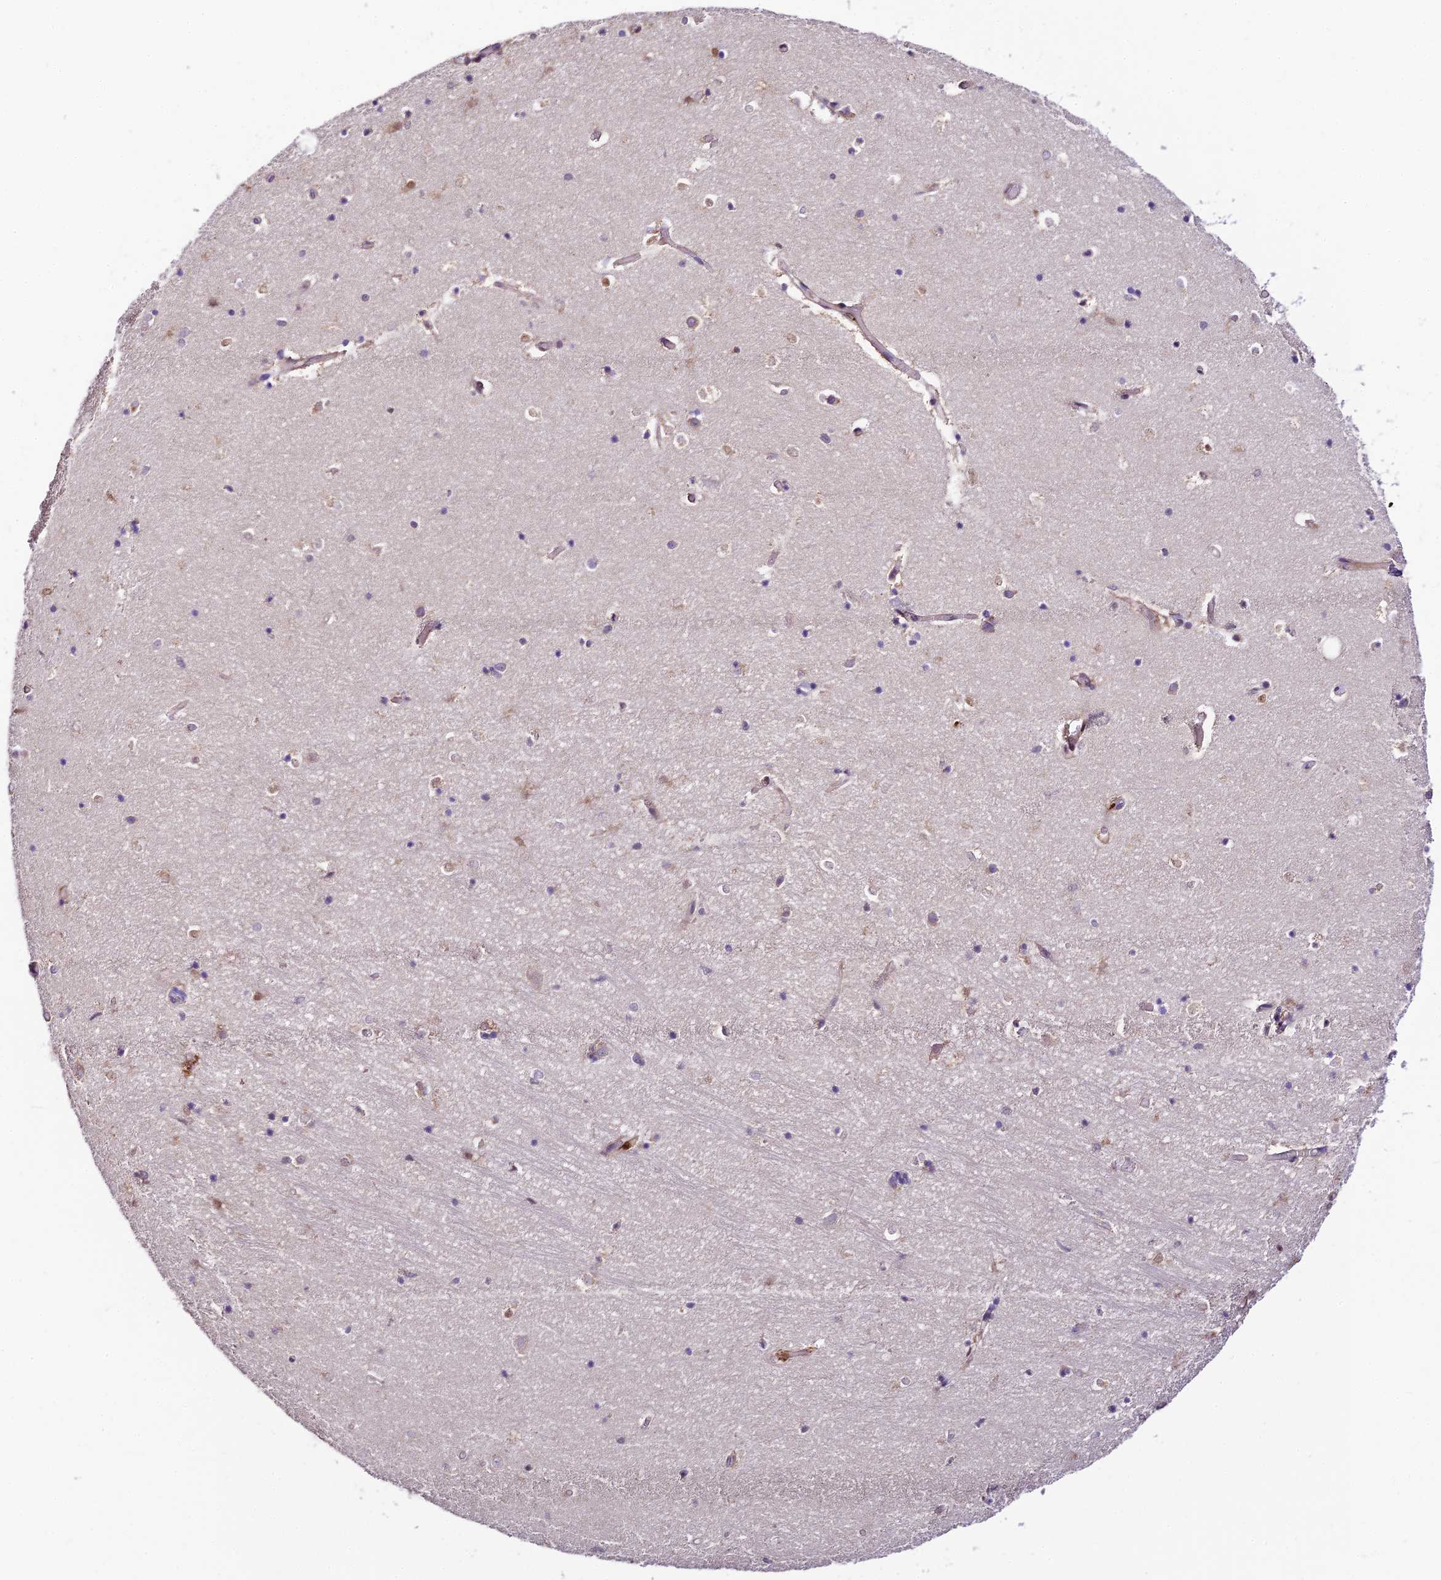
{"staining": {"intensity": "moderate", "quantity": "<25%", "location": "nuclear"}, "tissue": "hippocampus", "cell_type": "Glial cells", "image_type": "normal", "snomed": [{"axis": "morphology", "description": "Normal tissue, NOS"}, {"axis": "topography", "description": "Hippocampus"}], "caption": "Protein analysis of normal hippocampus exhibits moderate nuclear expression in approximately <25% of glial cells.", "gene": "TRIM22", "patient": {"sex": "female", "age": 64}}